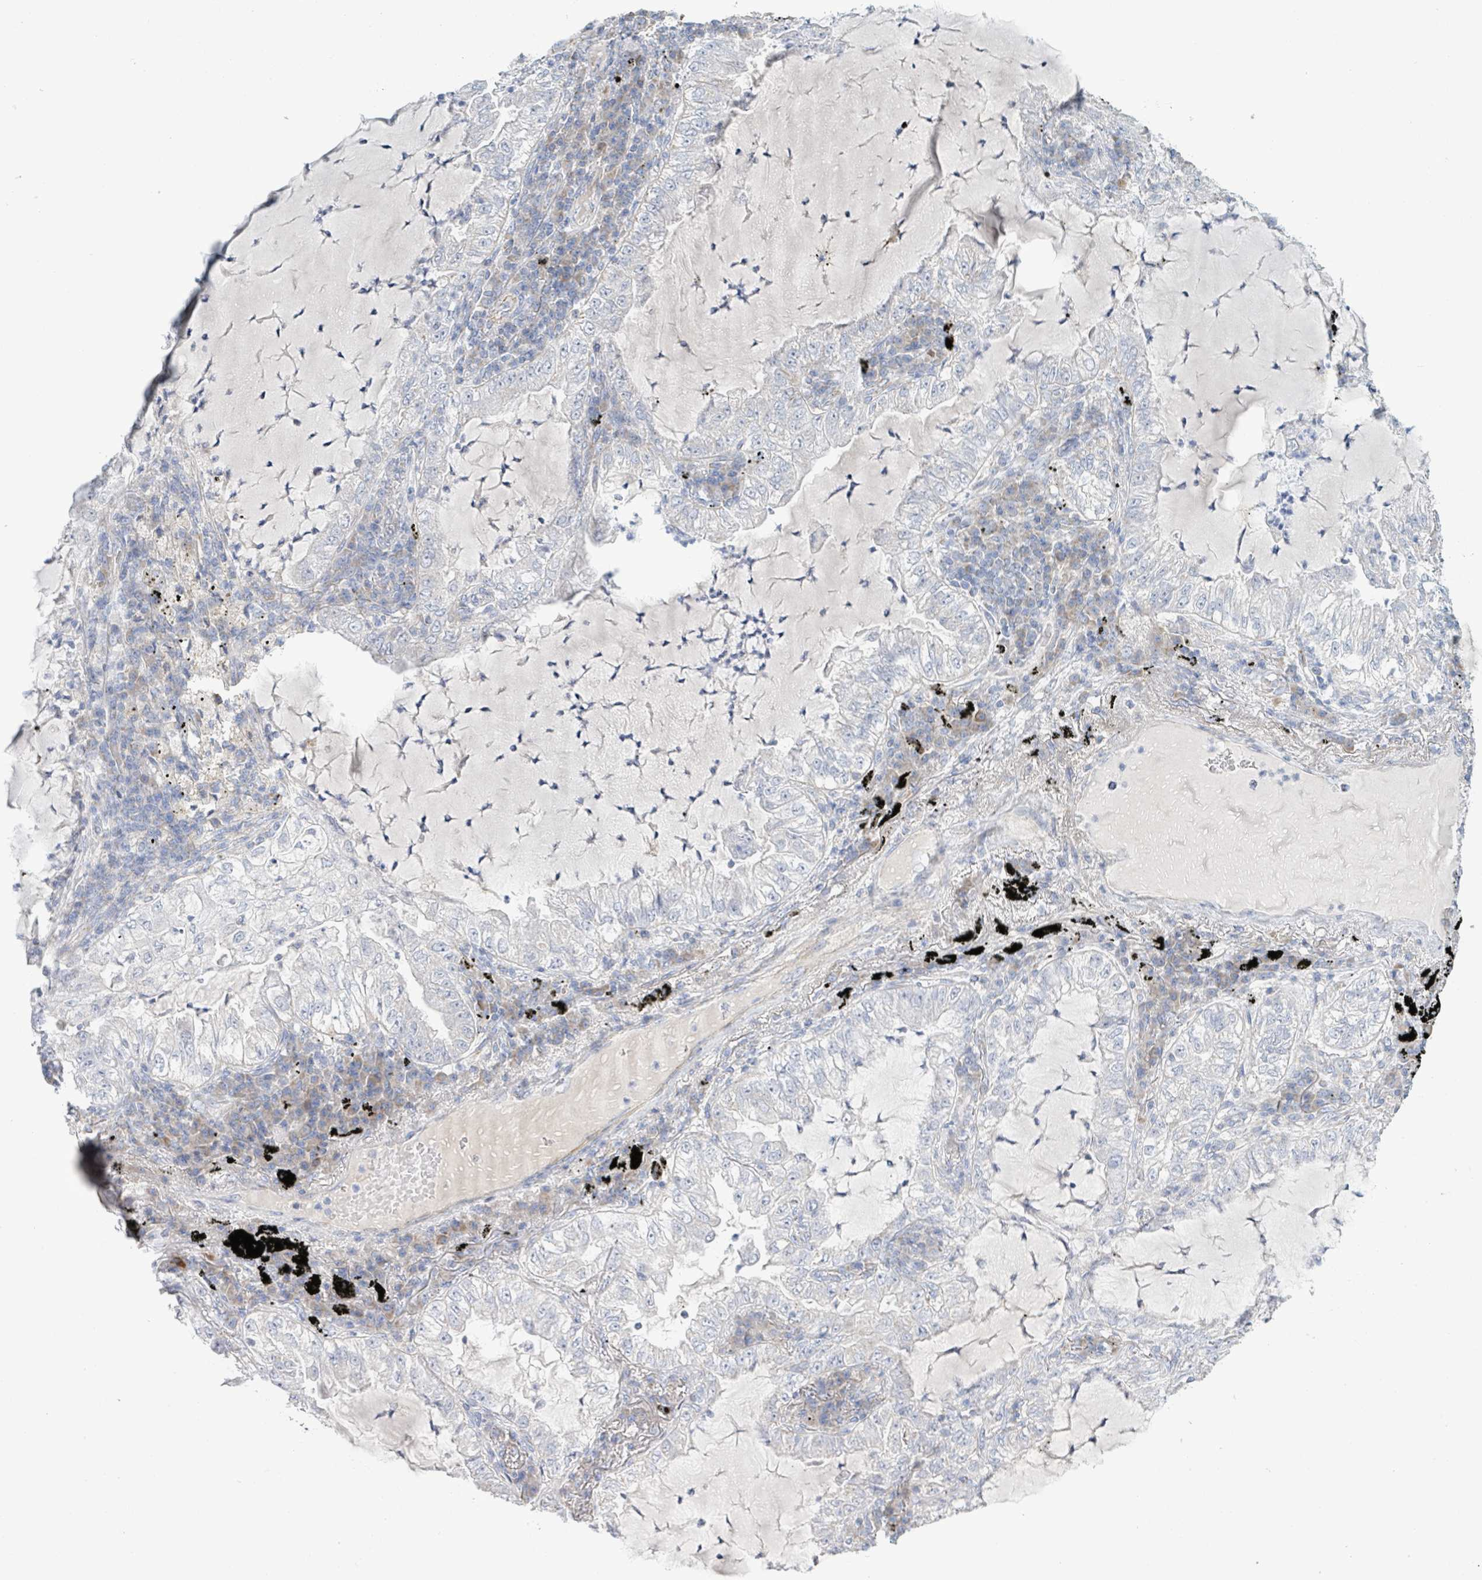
{"staining": {"intensity": "negative", "quantity": "none", "location": "none"}, "tissue": "lung cancer", "cell_type": "Tumor cells", "image_type": "cancer", "snomed": [{"axis": "morphology", "description": "Adenocarcinoma, NOS"}, {"axis": "topography", "description": "Lung"}], "caption": "Histopathology image shows no protein staining in tumor cells of adenocarcinoma (lung) tissue. (DAB (3,3'-diaminobenzidine) IHC, high magnification).", "gene": "ALG12", "patient": {"sex": "female", "age": 73}}